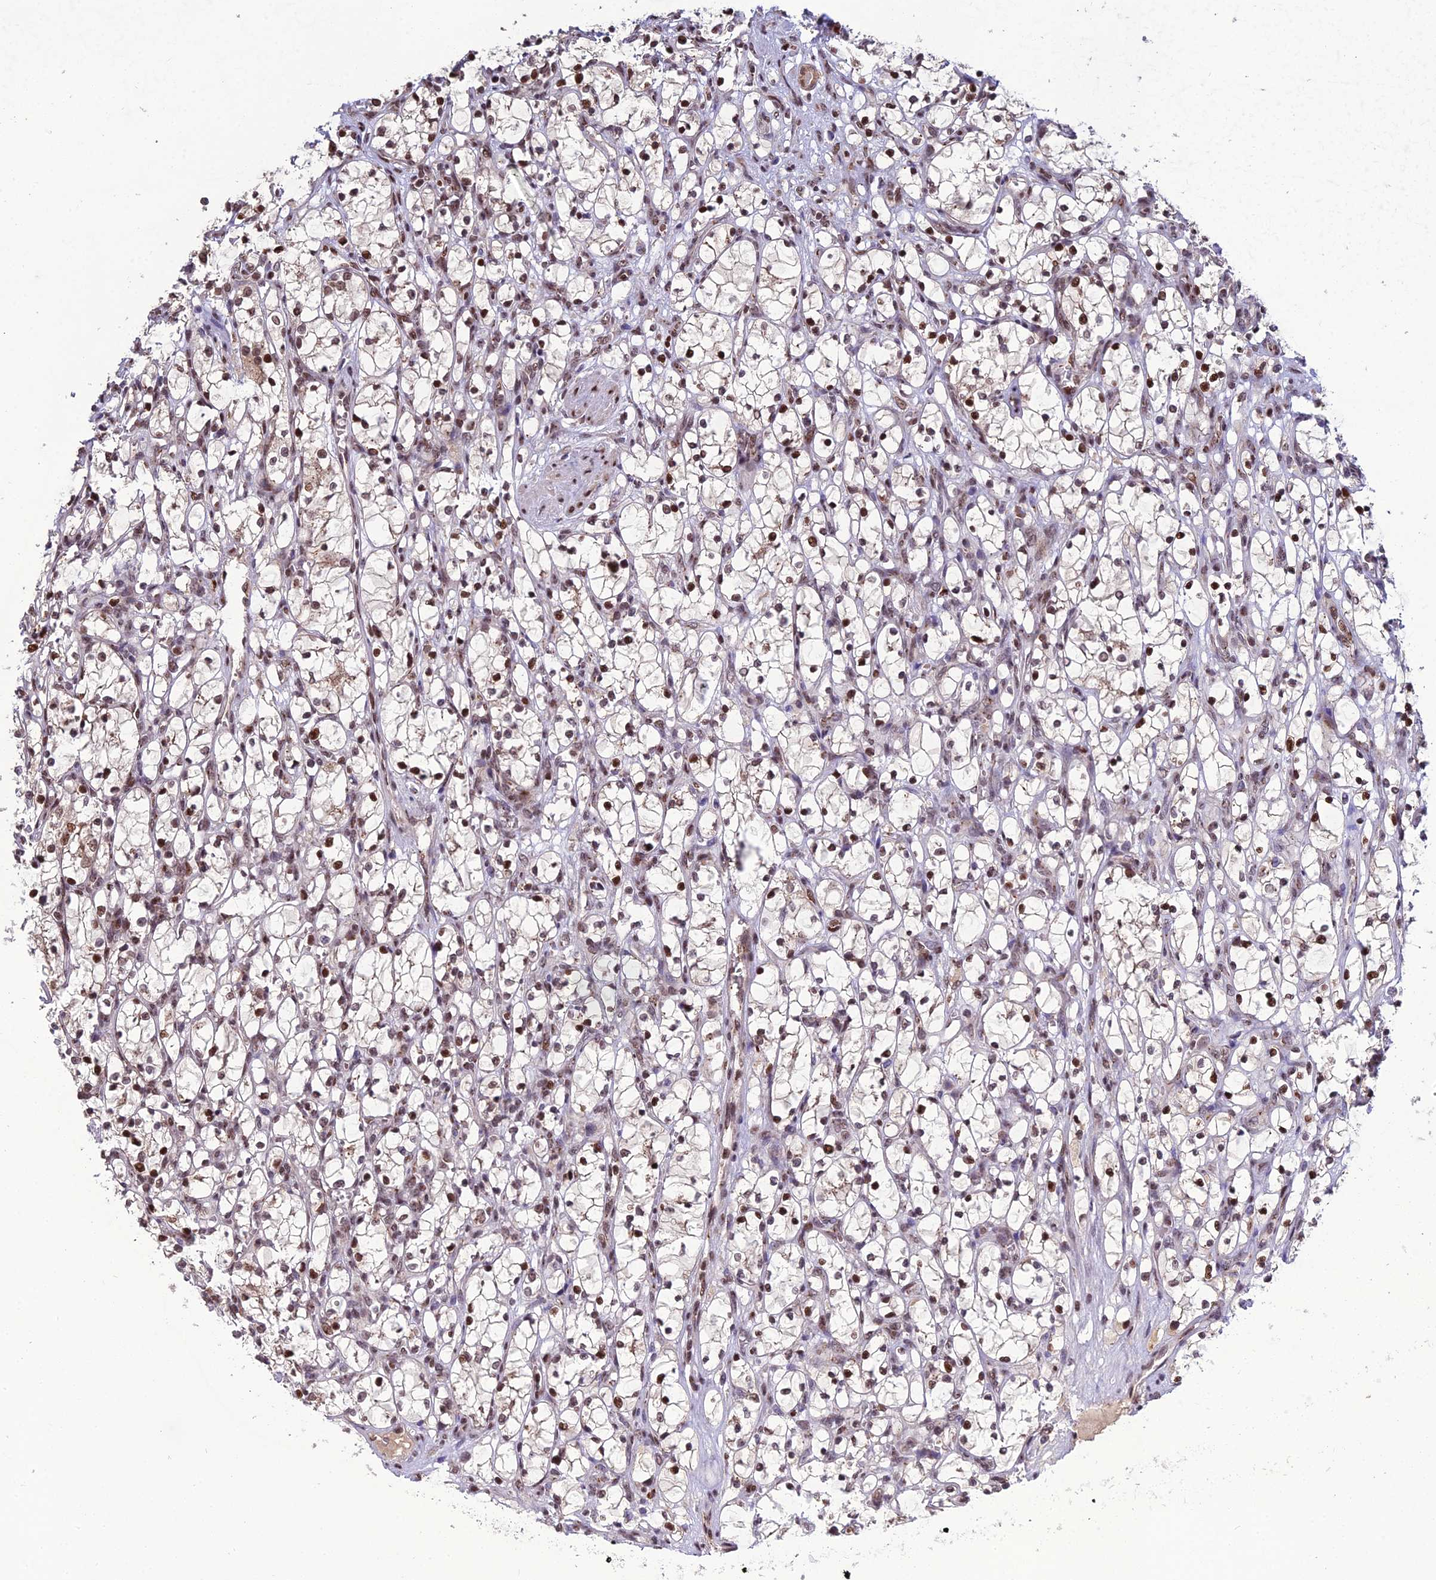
{"staining": {"intensity": "weak", "quantity": "25%-75%", "location": "nuclear"}, "tissue": "renal cancer", "cell_type": "Tumor cells", "image_type": "cancer", "snomed": [{"axis": "morphology", "description": "Adenocarcinoma, NOS"}, {"axis": "topography", "description": "Kidney"}], "caption": "This is an image of immunohistochemistry (IHC) staining of renal cancer, which shows weak positivity in the nuclear of tumor cells.", "gene": "ARL2", "patient": {"sex": "female", "age": 69}}